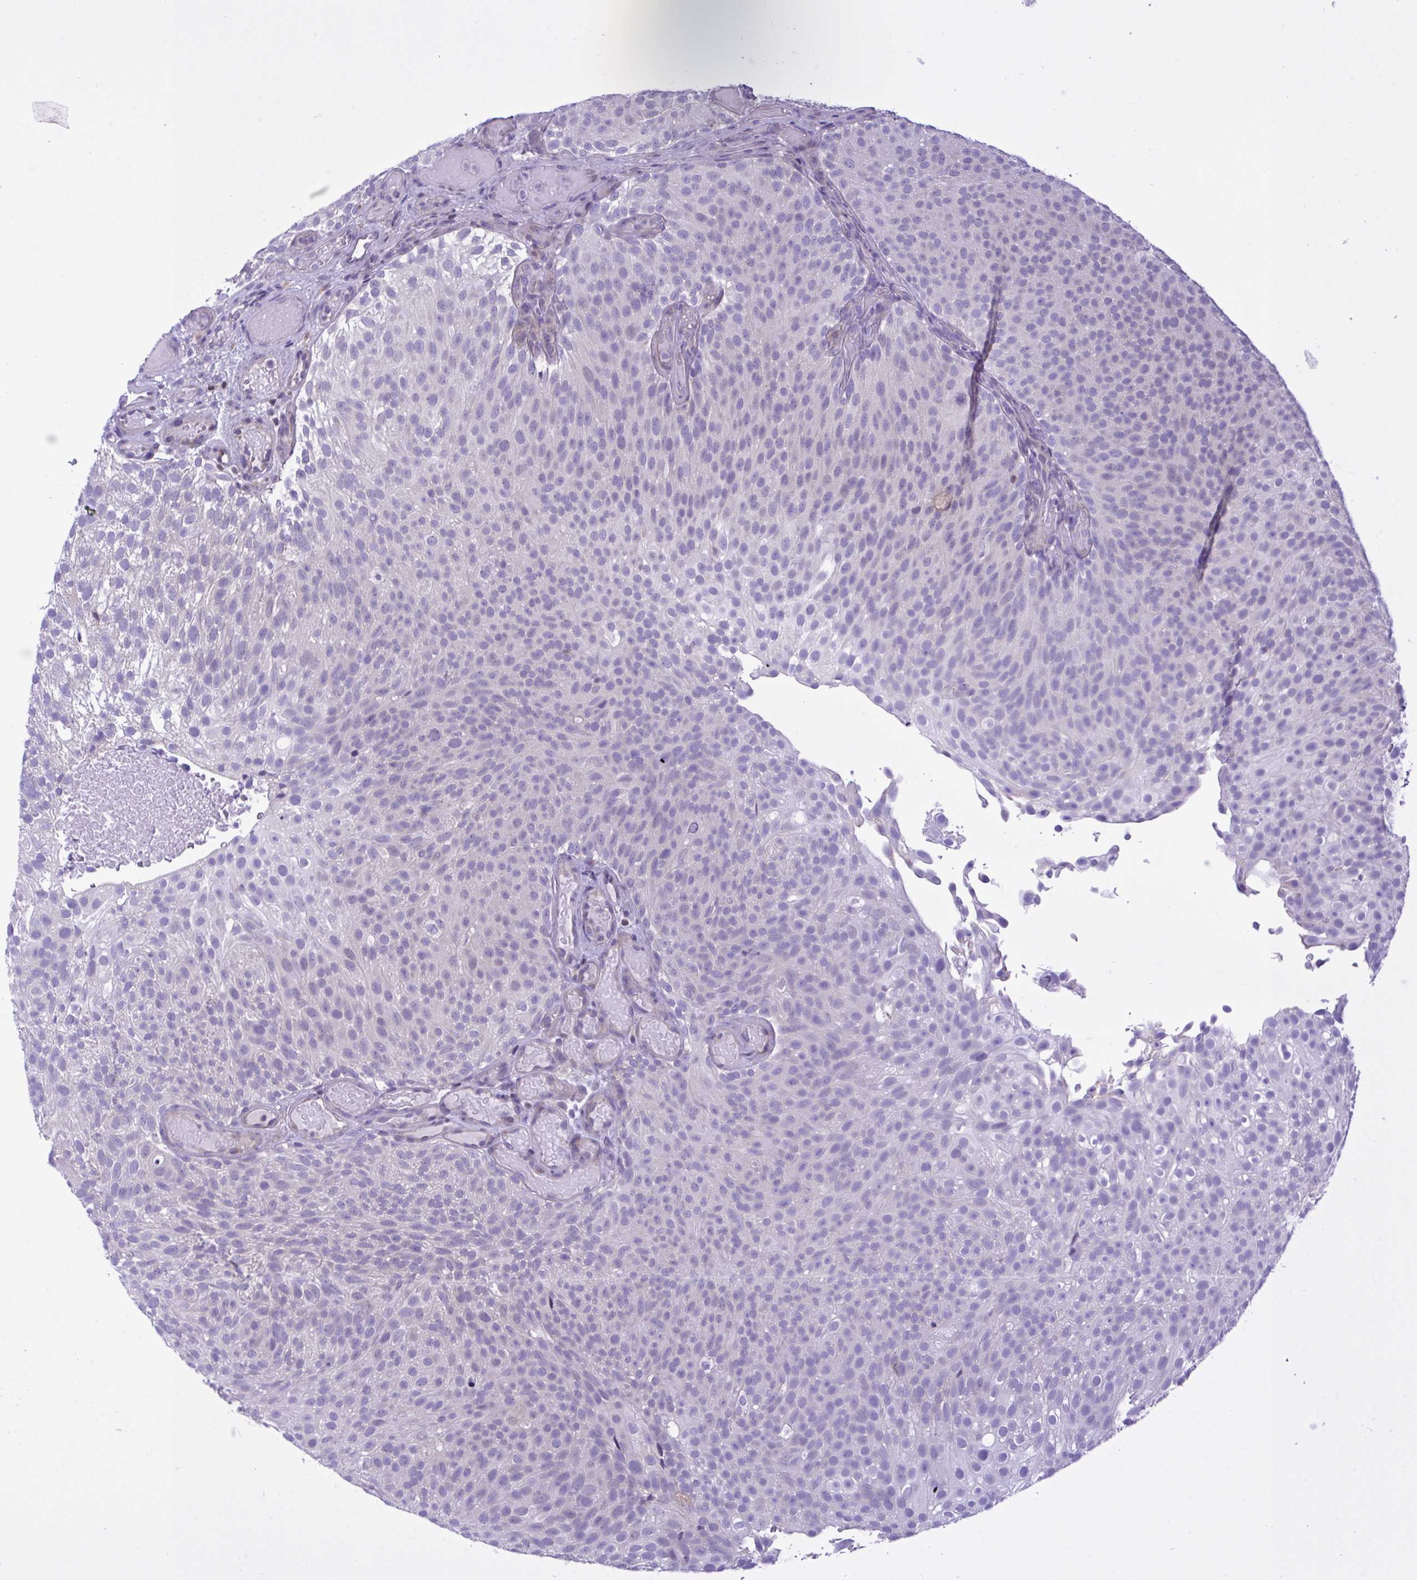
{"staining": {"intensity": "negative", "quantity": "none", "location": "none"}, "tissue": "urothelial cancer", "cell_type": "Tumor cells", "image_type": "cancer", "snomed": [{"axis": "morphology", "description": "Urothelial carcinoma, Low grade"}, {"axis": "topography", "description": "Urinary bladder"}], "caption": "Human urothelial carcinoma (low-grade) stained for a protein using IHC reveals no positivity in tumor cells.", "gene": "SNX11", "patient": {"sex": "male", "age": 78}}